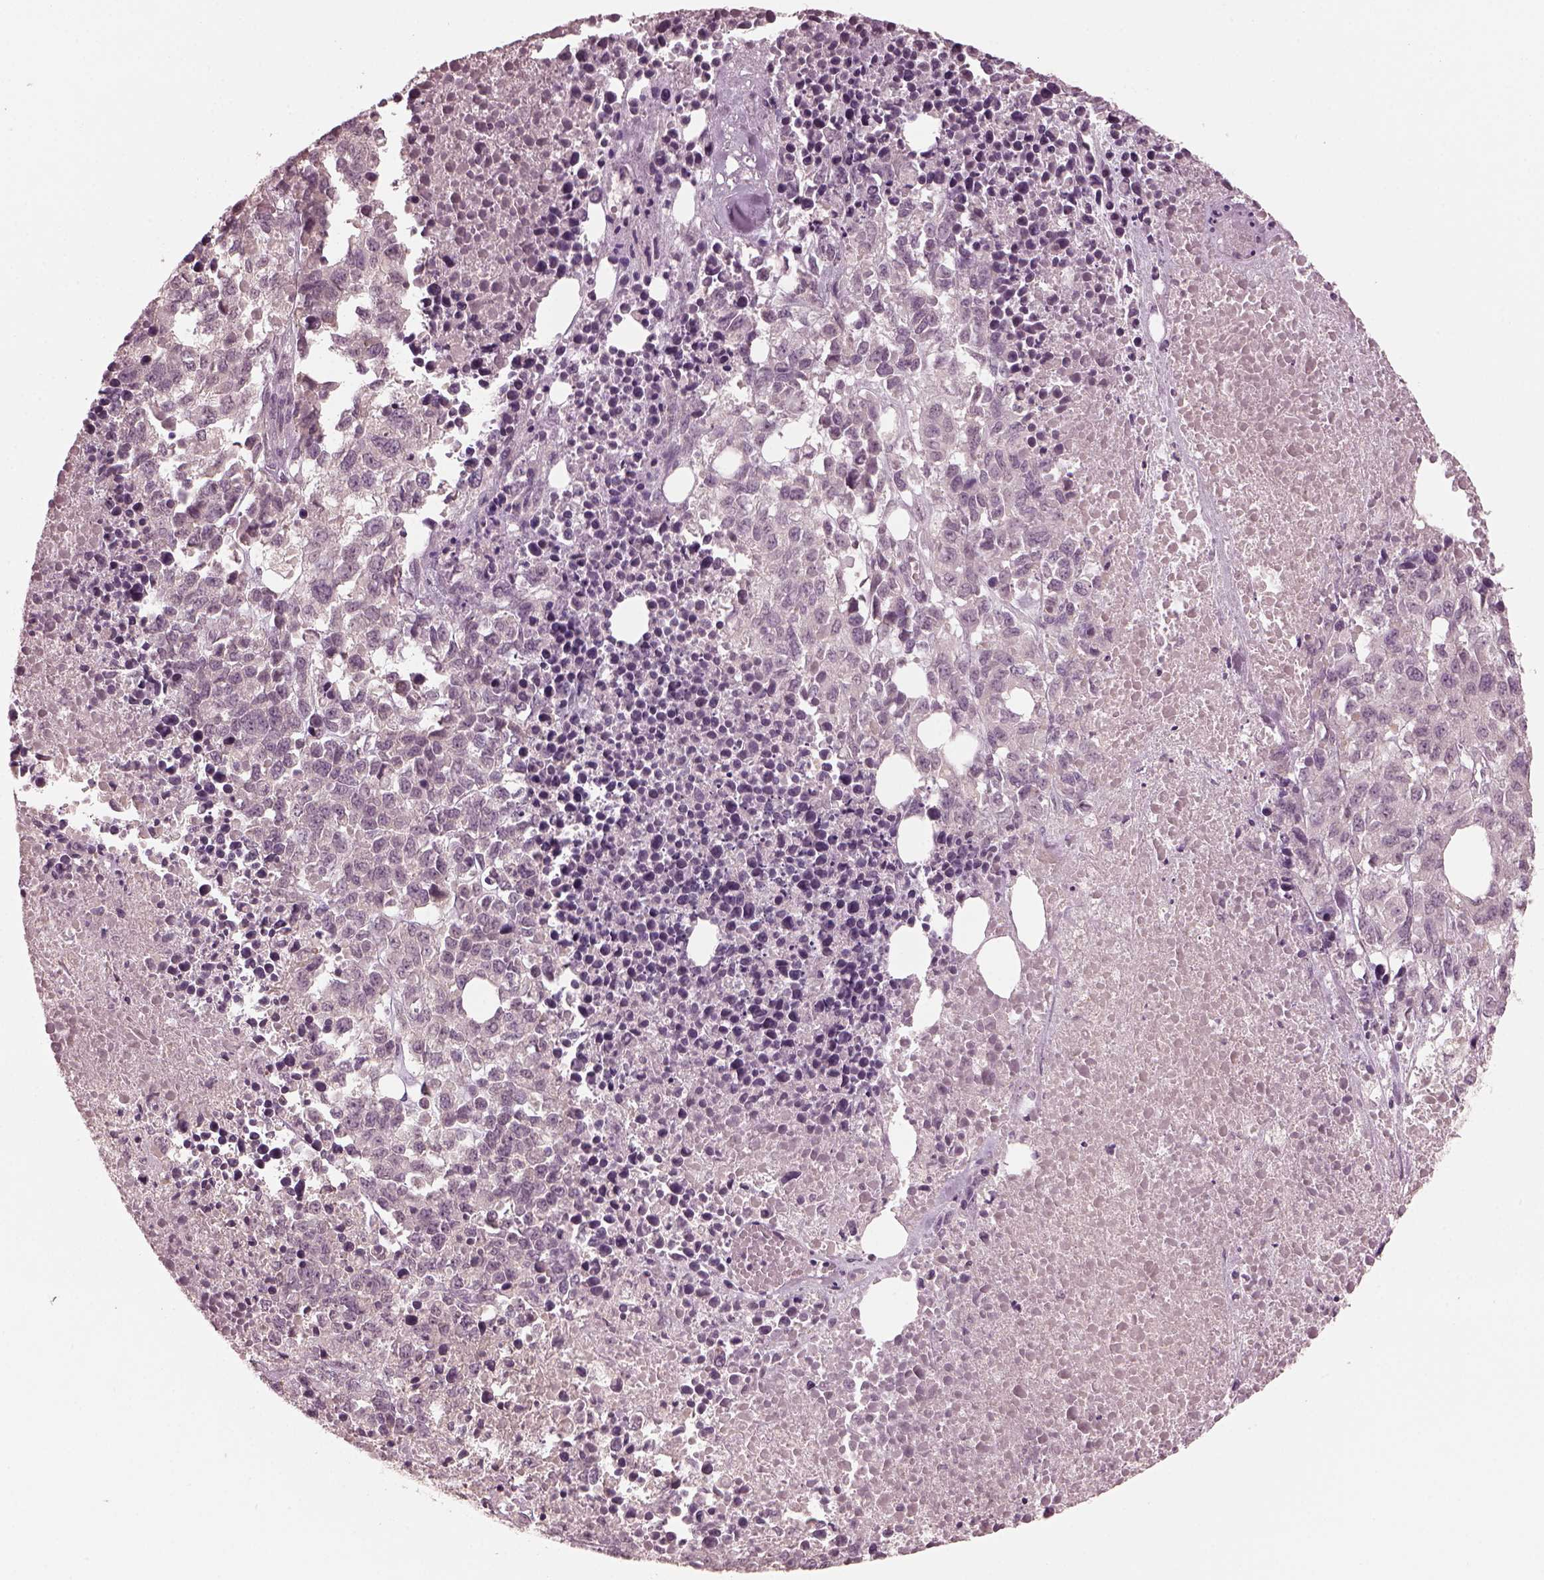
{"staining": {"intensity": "negative", "quantity": "none", "location": "none"}, "tissue": "melanoma", "cell_type": "Tumor cells", "image_type": "cancer", "snomed": [{"axis": "morphology", "description": "Malignant melanoma, Metastatic site"}, {"axis": "topography", "description": "Skin"}], "caption": "A photomicrograph of human malignant melanoma (metastatic site) is negative for staining in tumor cells. (Immunohistochemistry, brightfield microscopy, high magnification).", "gene": "RGS7", "patient": {"sex": "male", "age": 84}}